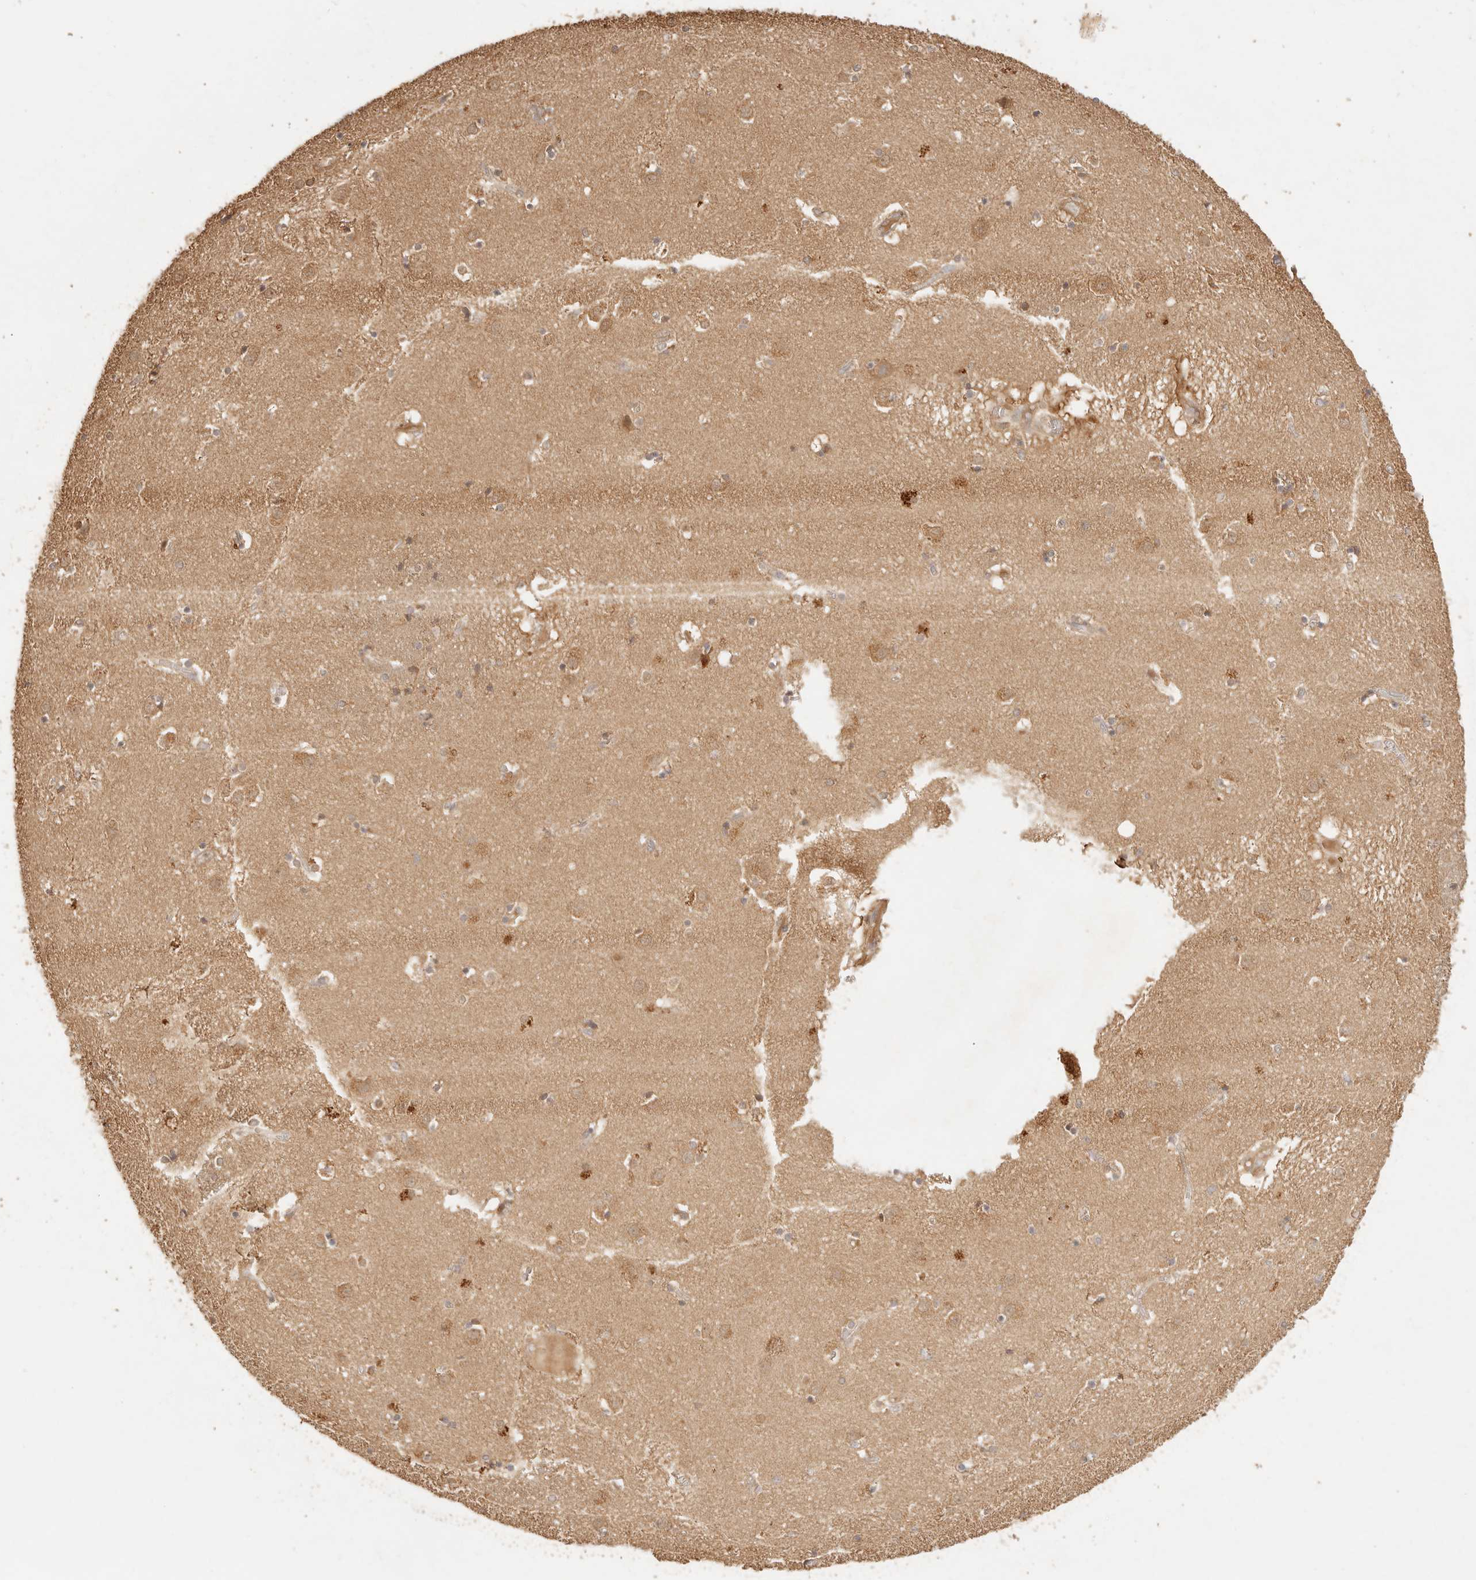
{"staining": {"intensity": "moderate", "quantity": ">75%", "location": "cytoplasmic/membranous,nuclear"}, "tissue": "caudate", "cell_type": "Glial cells", "image_type": "normal", "snomed": [{"axis": "morphology", "description": "Normal tissue, NOS"}, {"axis": "topography", "description": "Lateral ventricle wall"}], "caption": "Immunohistochemical staining of unremarkable human caudate reveals >75% levels of moderate cytoplasmic/membranous,nuclear protein expression in approximately >75% of glial cells. (DAB = brown stain, brightfield microscopy at high magnification).", "gene": "INTS11", "patient": {"sex": "male", "age": 70}}